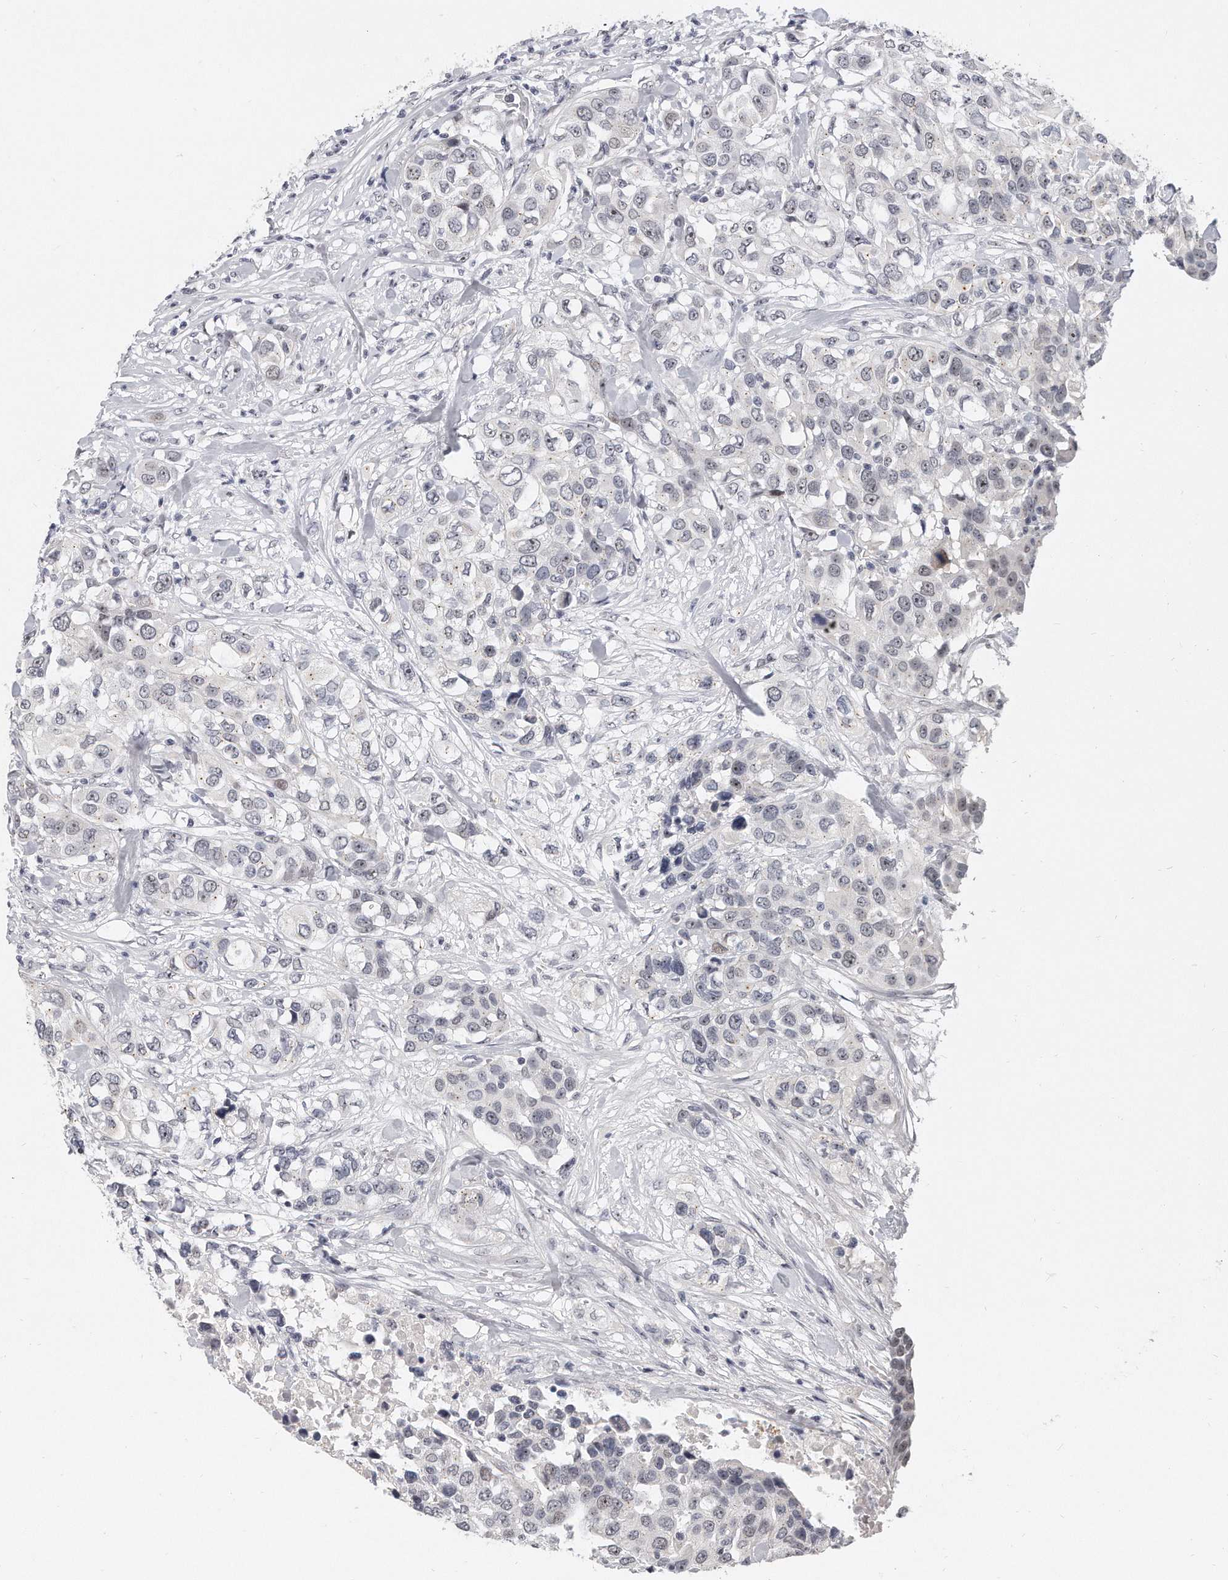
{"staining": {"intensity": "weak", "quantity": "<25%", "location": "nuclear"}, "tissue": "urothelial cancer", "cell_type": "Tumor cells", "image_type": "cancer", "snomed": [{"axis": "morphology", "description": "Urothelial carcinoma, High grade"}, {"axis": "topography", "description": "Urinary bladder"}], "caption": "The photomicrograph demonstrates no staining of tumor cells in urothelial cancer. The staining is performed using DAB (3,3'-diaminobenzidine) brown chromogen with nuclei counter-stained in using hematoxylin.", "gene": "TFCP2L1", "patient": {"sex": "female", "age": 80}}